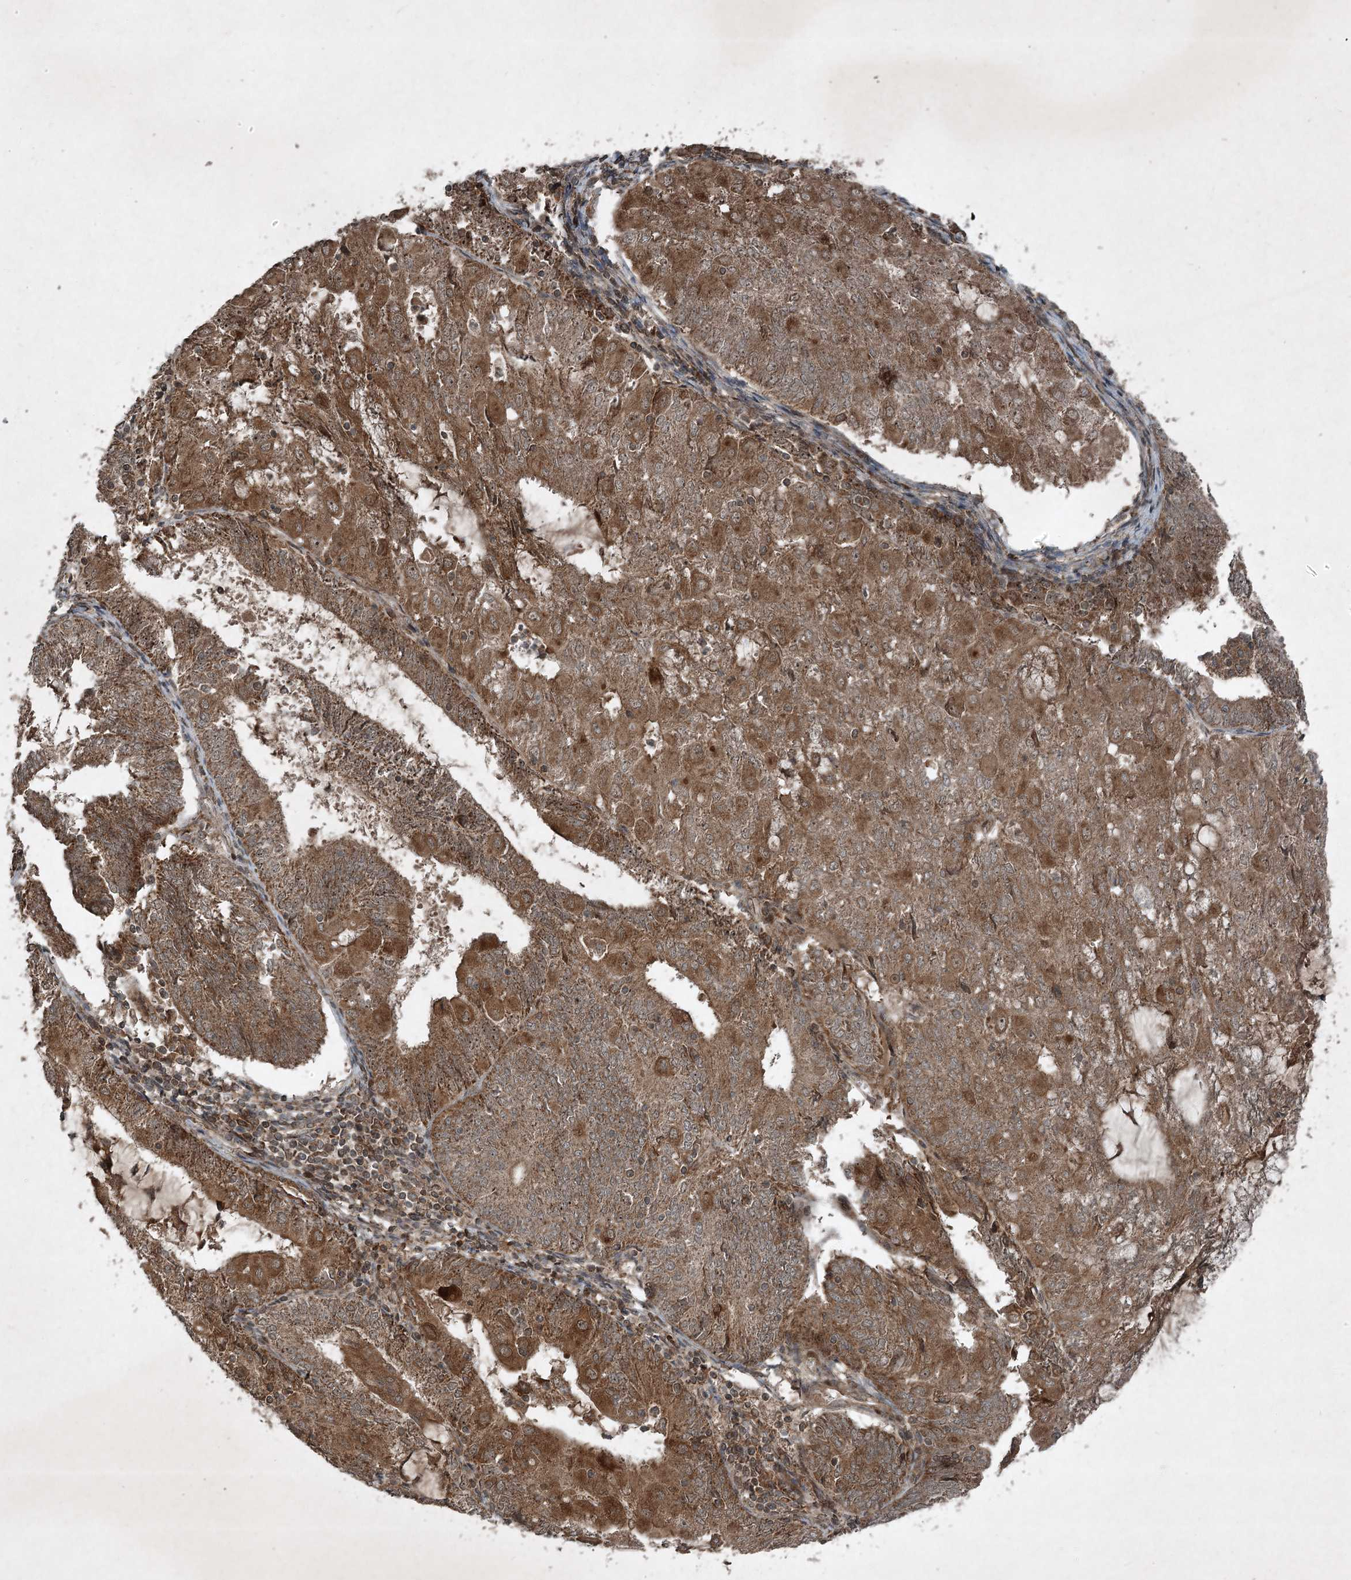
{"staining": {"intensity": "moderate", "quantity": ">75%", "location": "cytoplasmic/membranous"}, "tissue": "endometrial cancer", "cell_type": "Tumor cells", "image_type": "cancer", "snomed": [{"axis": "morphology", "description": "Adenocarcinoma, NOS"}, {"axis": "topography", "description": "Endometrium"}], "caption": "Endometrial adenocarcinoma was stained to show a protein in brown. There is medium levels of moderate cytoplasmic/membranous expression in about >75% of tumor cells. (Stains: DAB (3,3'-diaminobenzidine) in brown, nuclei in blue, Microscopy: brightfield microscopy at high magnification).", "gene": "UNC93A", "patient": {"sex": "female", "age": 81}}